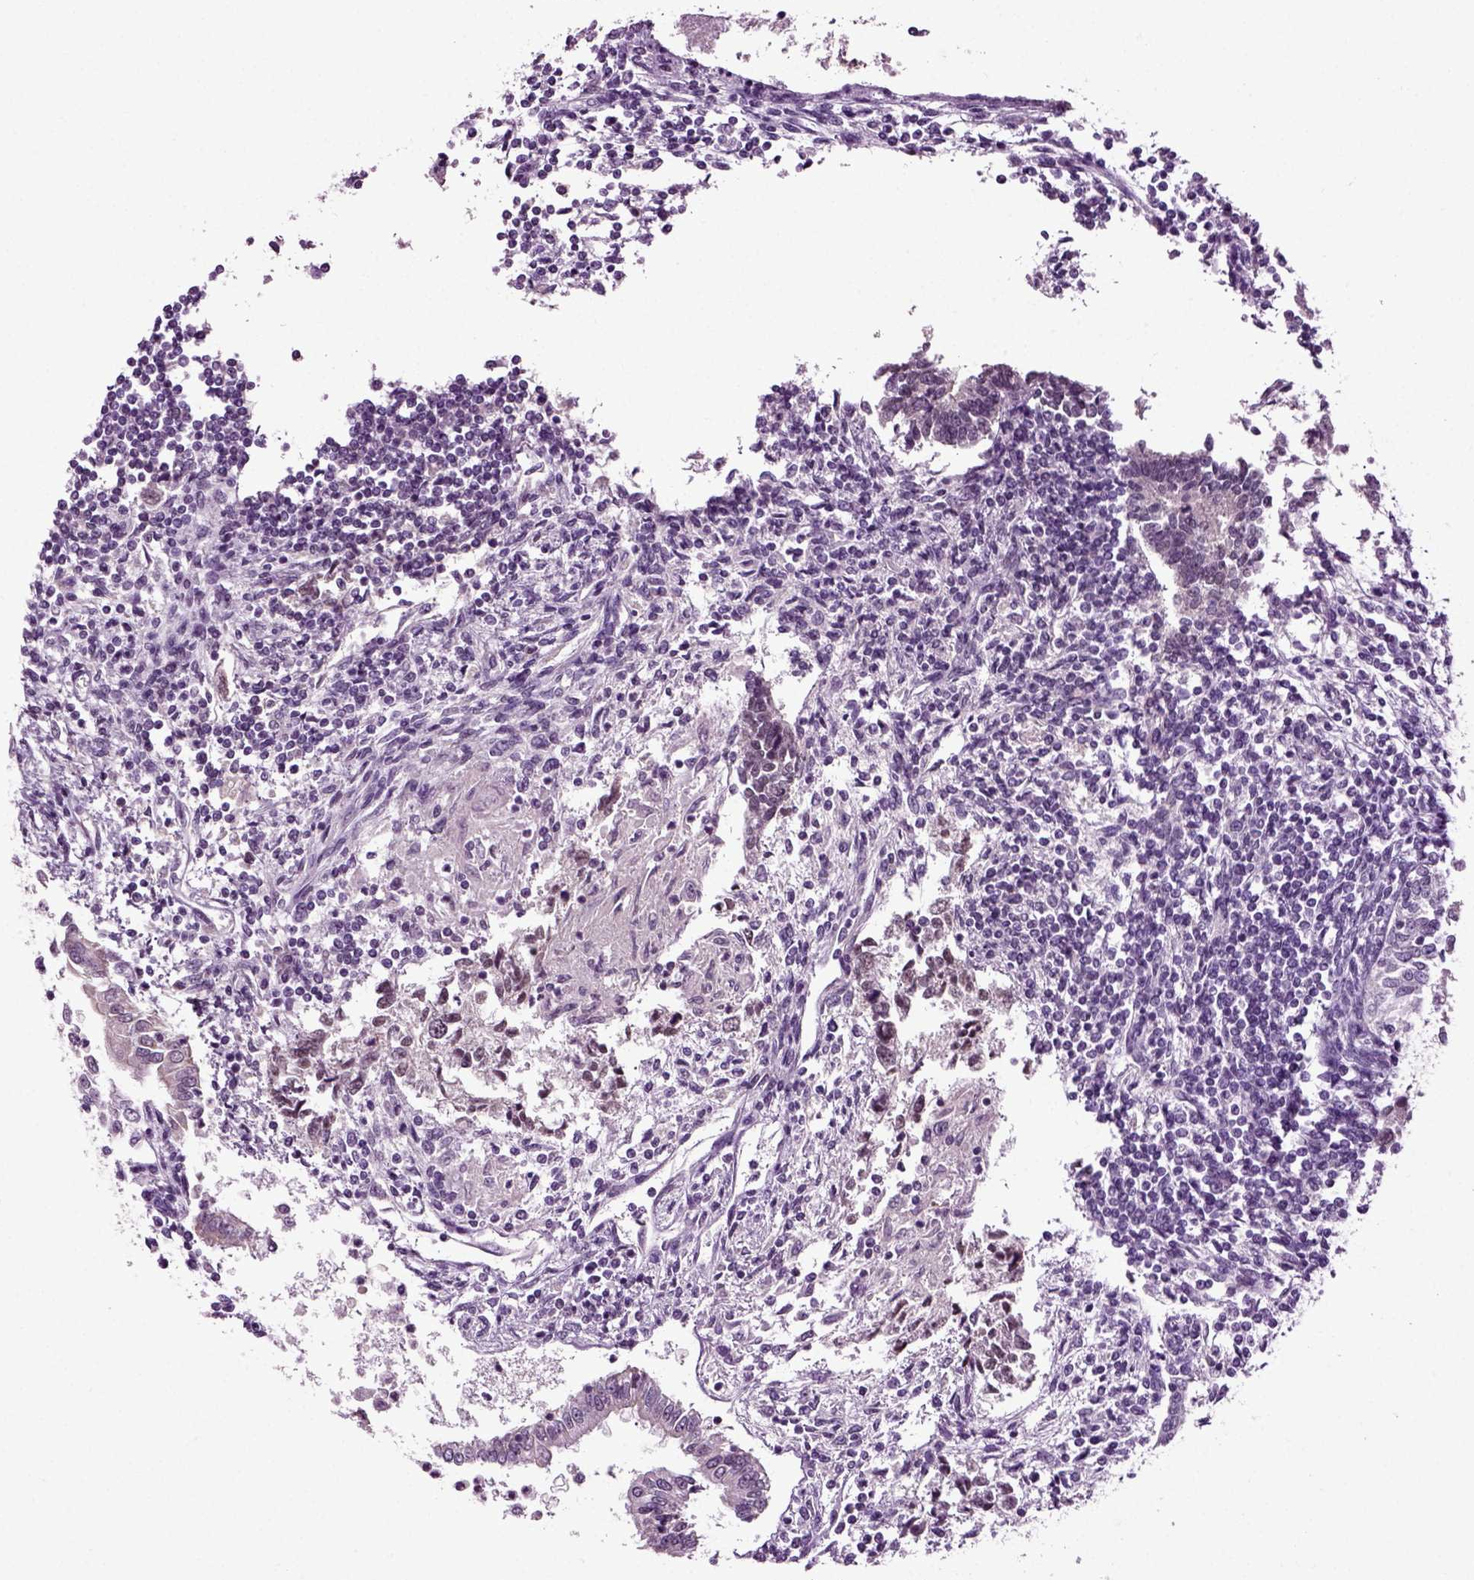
{"staining": {"intensity": "negative", "quantity": "none", "location": "none"}, "tissue": "testis cancer", "cell_type": "Tumor cells", "image_type": "cancer", "snomed": [{"axis": "morphology", "description": "Carcinoma, Embryonal, NOS"}, {"axis": "topography", "description": "Testis"}], "caption": "Immunohistochemistry histopathology image of testis cancer (embryonal carcinoma) stained for a protein (brown), which reveals no positivity in tumor cells. (DAB (3,3'-diaminobenzidine) immunohistochemistry (IHC) with hematoxylin counter stain).", "gene": "SPATA17", "patient": {"sex": "male", "age": 37}}